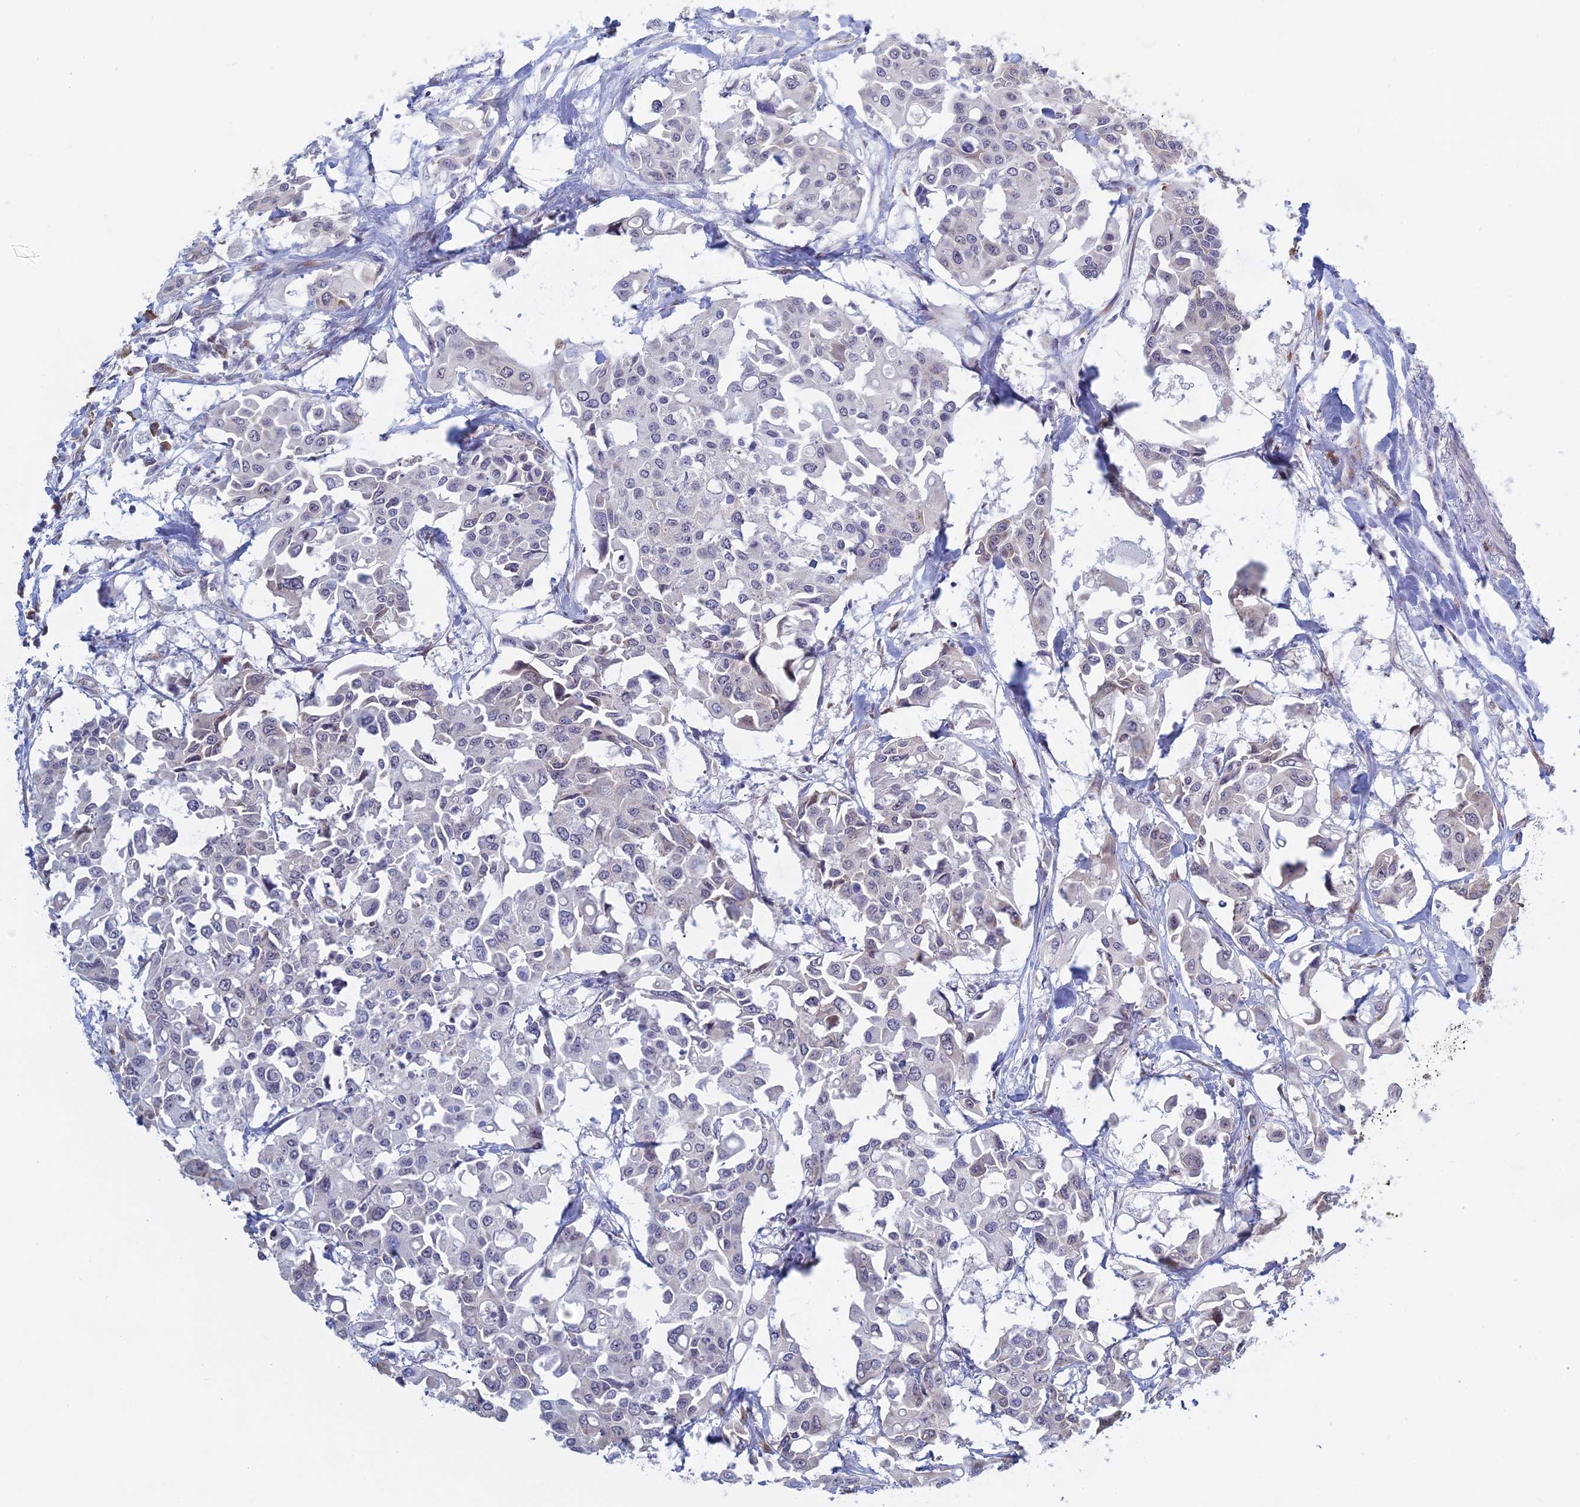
{"staining": {"intensity": "negative", "quantity": "none", "location": "none"}, "tissue": "colorectal cancer", "cell_type": "Tumor cells", "image_type": "cancer", "snomed": [{"axis": "morphology", "description": "Adenocarcinoma, NOS"}, {"axis": "topography", "description": "Colon"}], "caption": "DAB immunohistochemical staining of colorectal cancer (adenocarcinoma) exhibits no significant staining in tumor cells. (DAB (3,3'-diaminobenzidine) immunohistochemistry (IHC) with hematoxylin counter stain).", "gene": "RPS19BP1", "patient": {"sex": "male", "age": 77}}